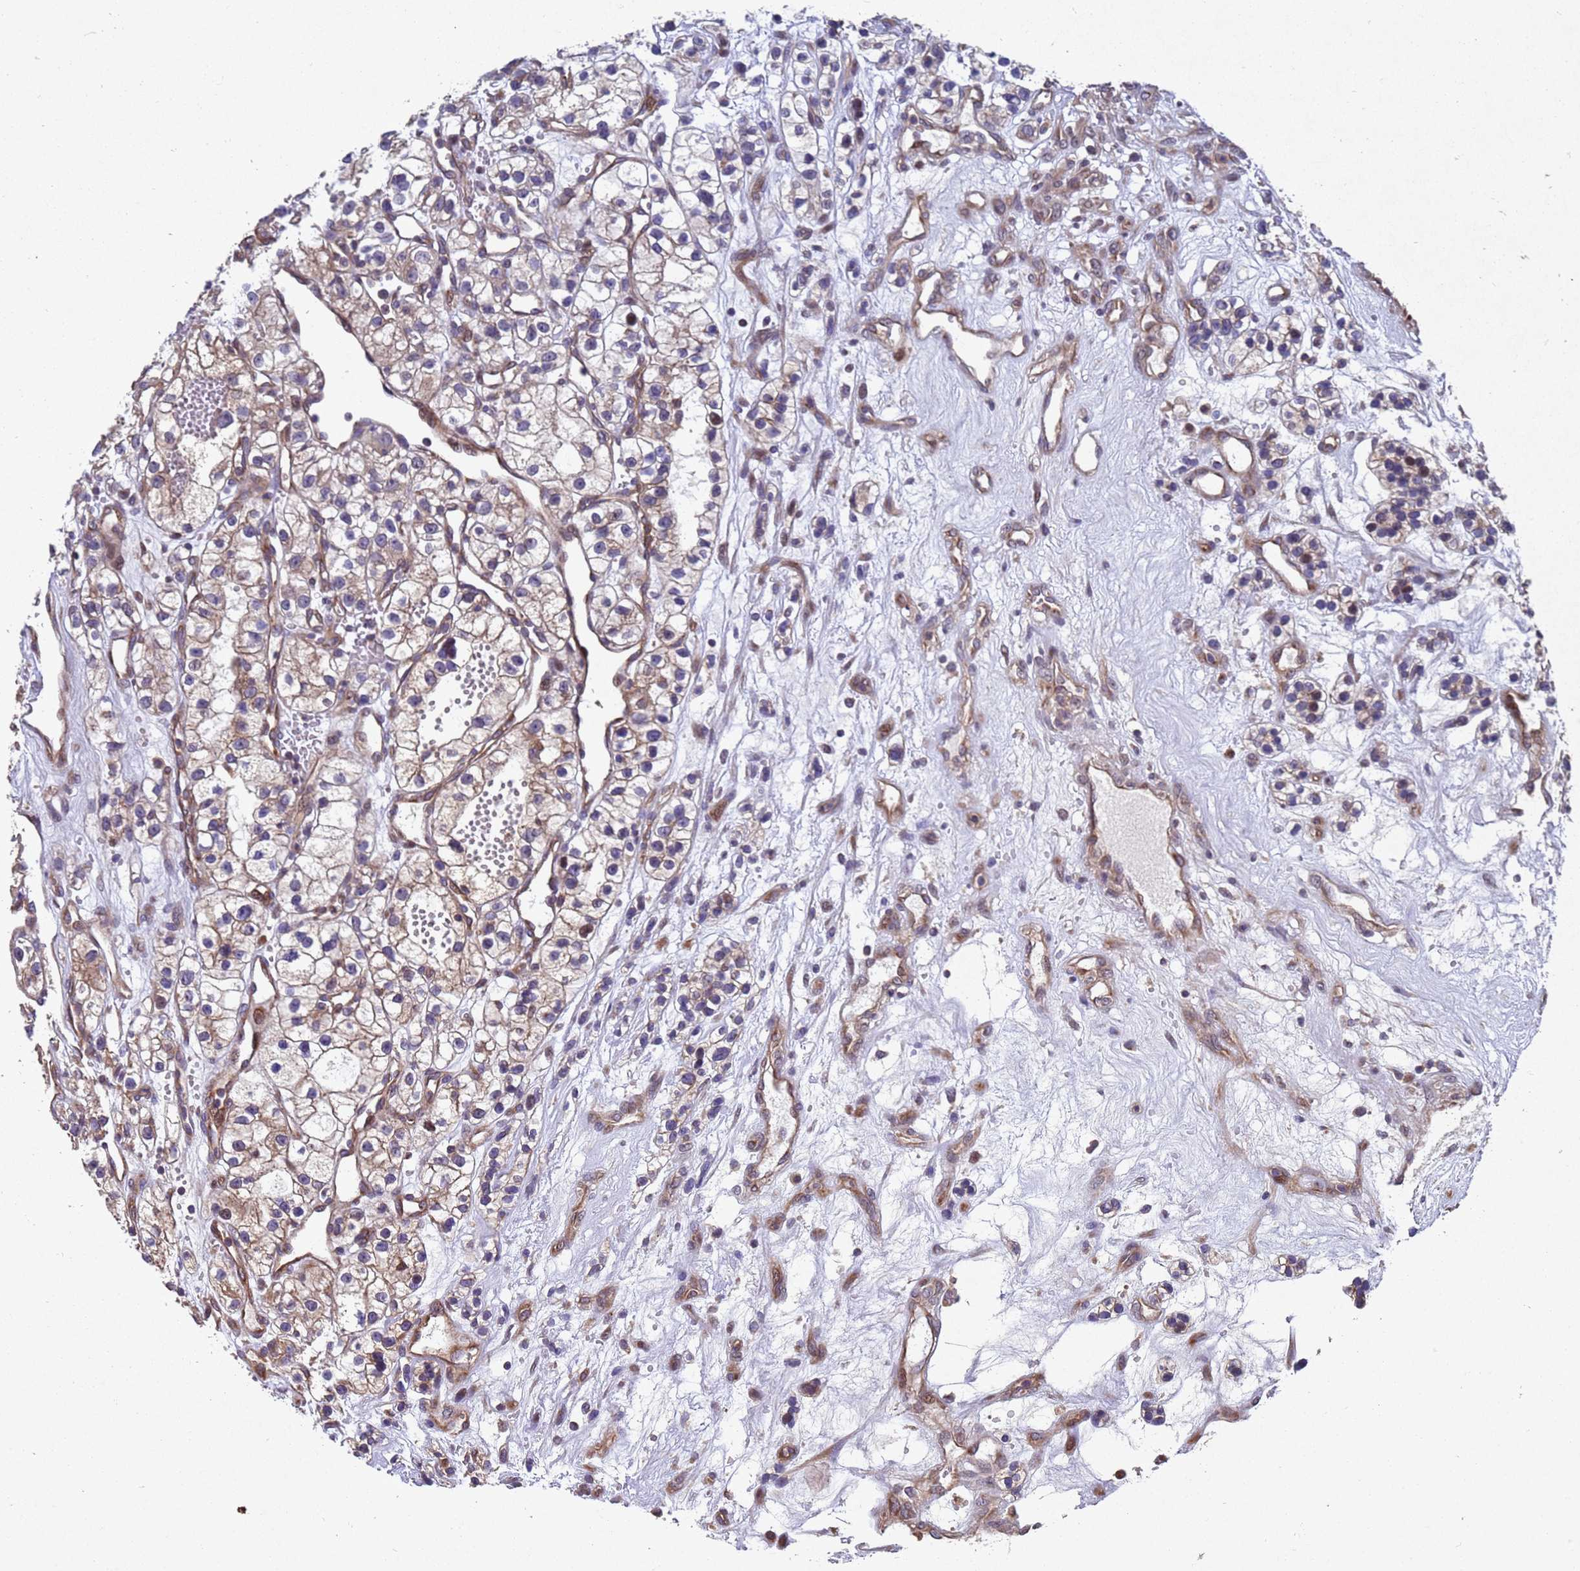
{"staining": {"intensity": "moderate", "quantity": "<25%", "location": "cytoplasmic/membranous"}, "tissue": "renal cancer", "cell_type": "Tumor cells", "image_type": "cancer", "snomed": [{"axis": "morphology", "description": "Adenocarcinoma, NOS"}, {"axis": "topography", "description": "Kidney"}], "caption": "Brown immunohistochemical staining in human renal cancer (adenocarcinoma) demonstrates moderate cytoplasmic/membranous expression in approximately <25% of tumor cells.", "gene": "TBK1", "patient": {"sex": "female", "age": 57}}